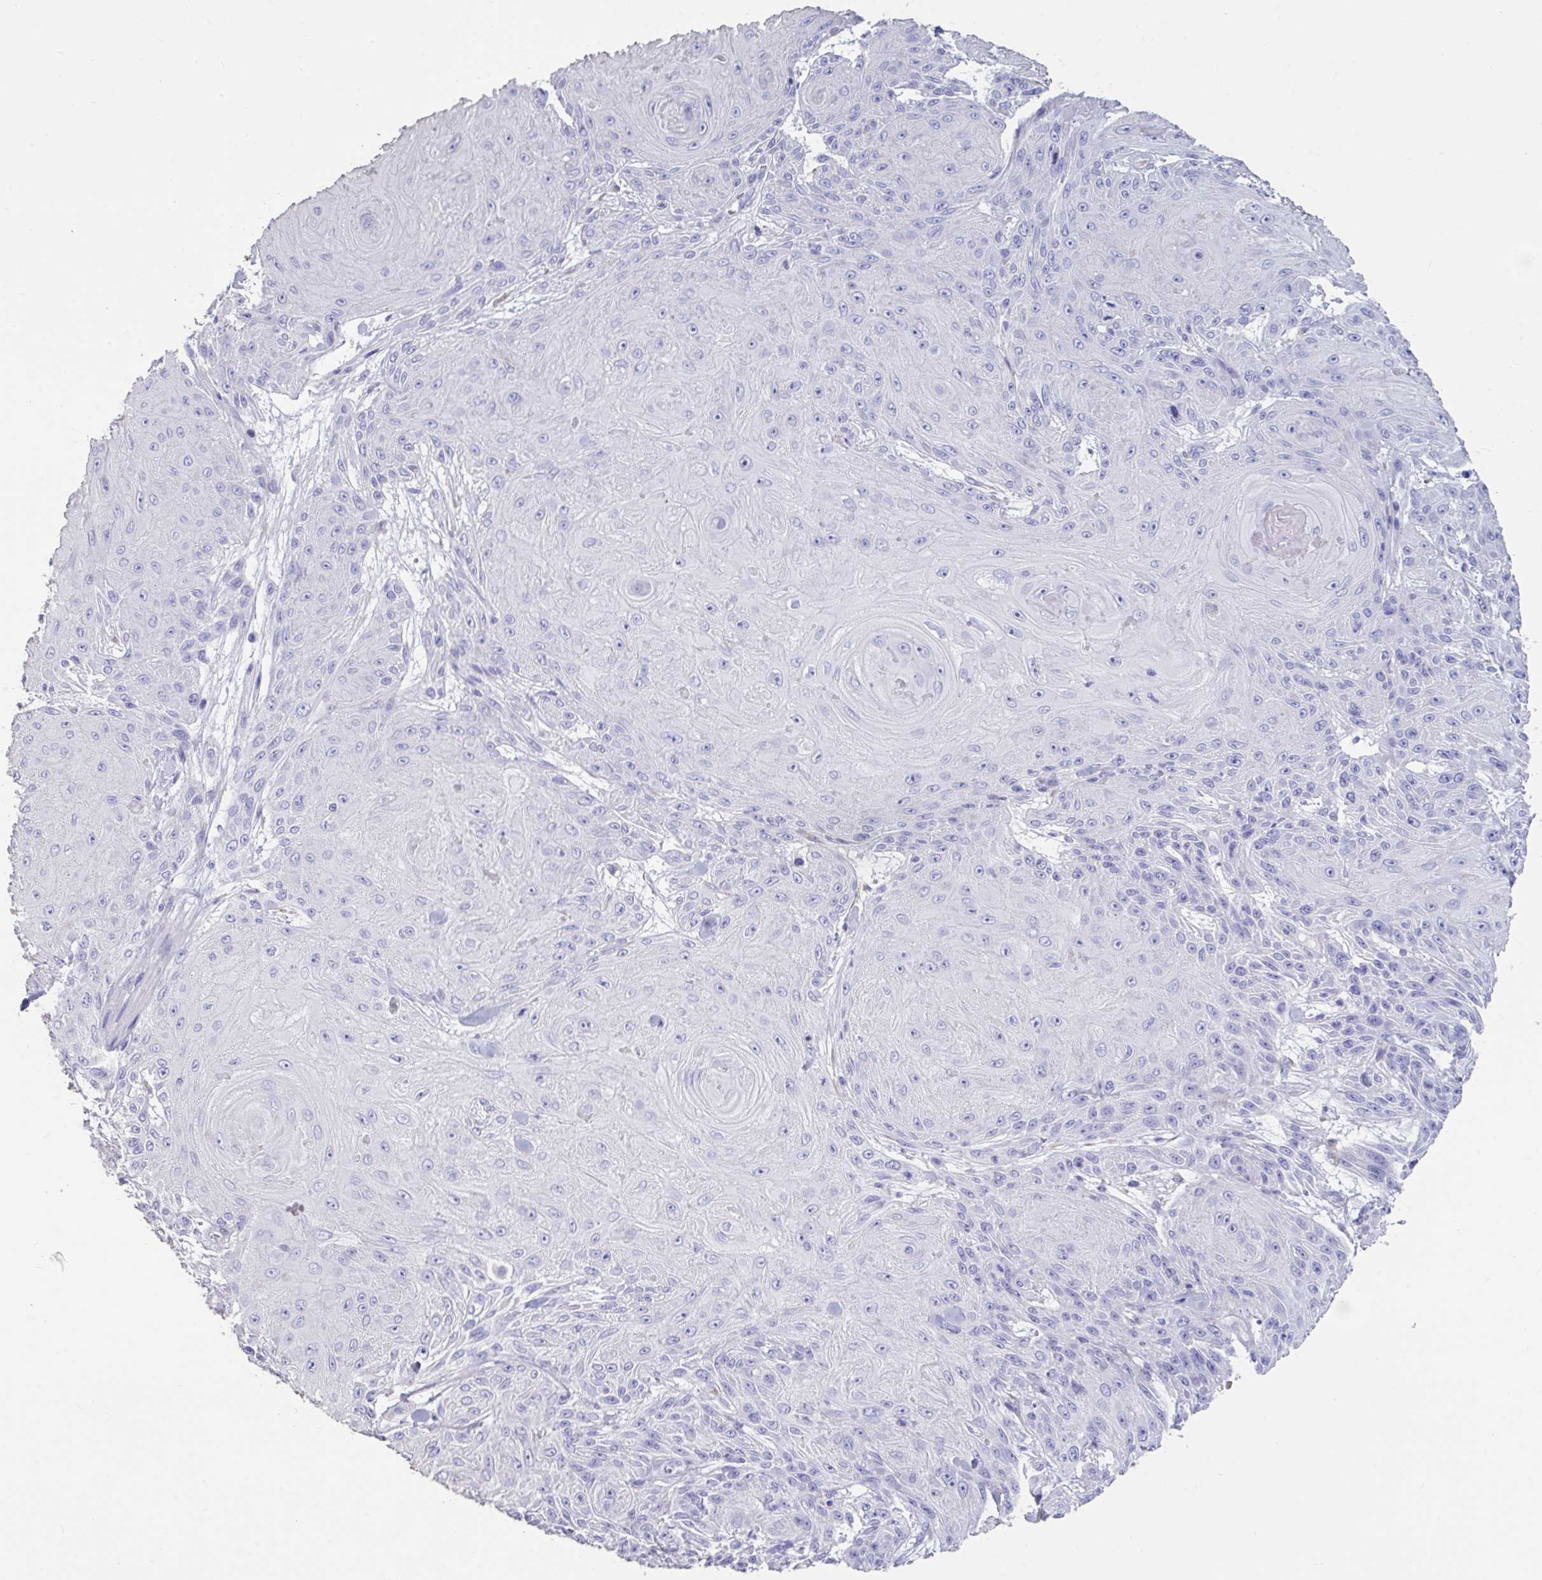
{"staining": {"intensity": "negative", "quantity": "none", "location": "none"}, "tissue": "skin cancer", "cell_type": "Tumor cells", "image_type": "cancer", "snomed": [{"axis": "morphology", "description": "Squamous cell carcinoma, NOS"}, {"axis": "topography", "description": "Skin"}], "caption": "This is an IHC image of human skin squamous cell carcinoma. There is no positivity in tumor cells.", "gene": "TNNC1", "patient": {"sex": "male", "age": 88}}